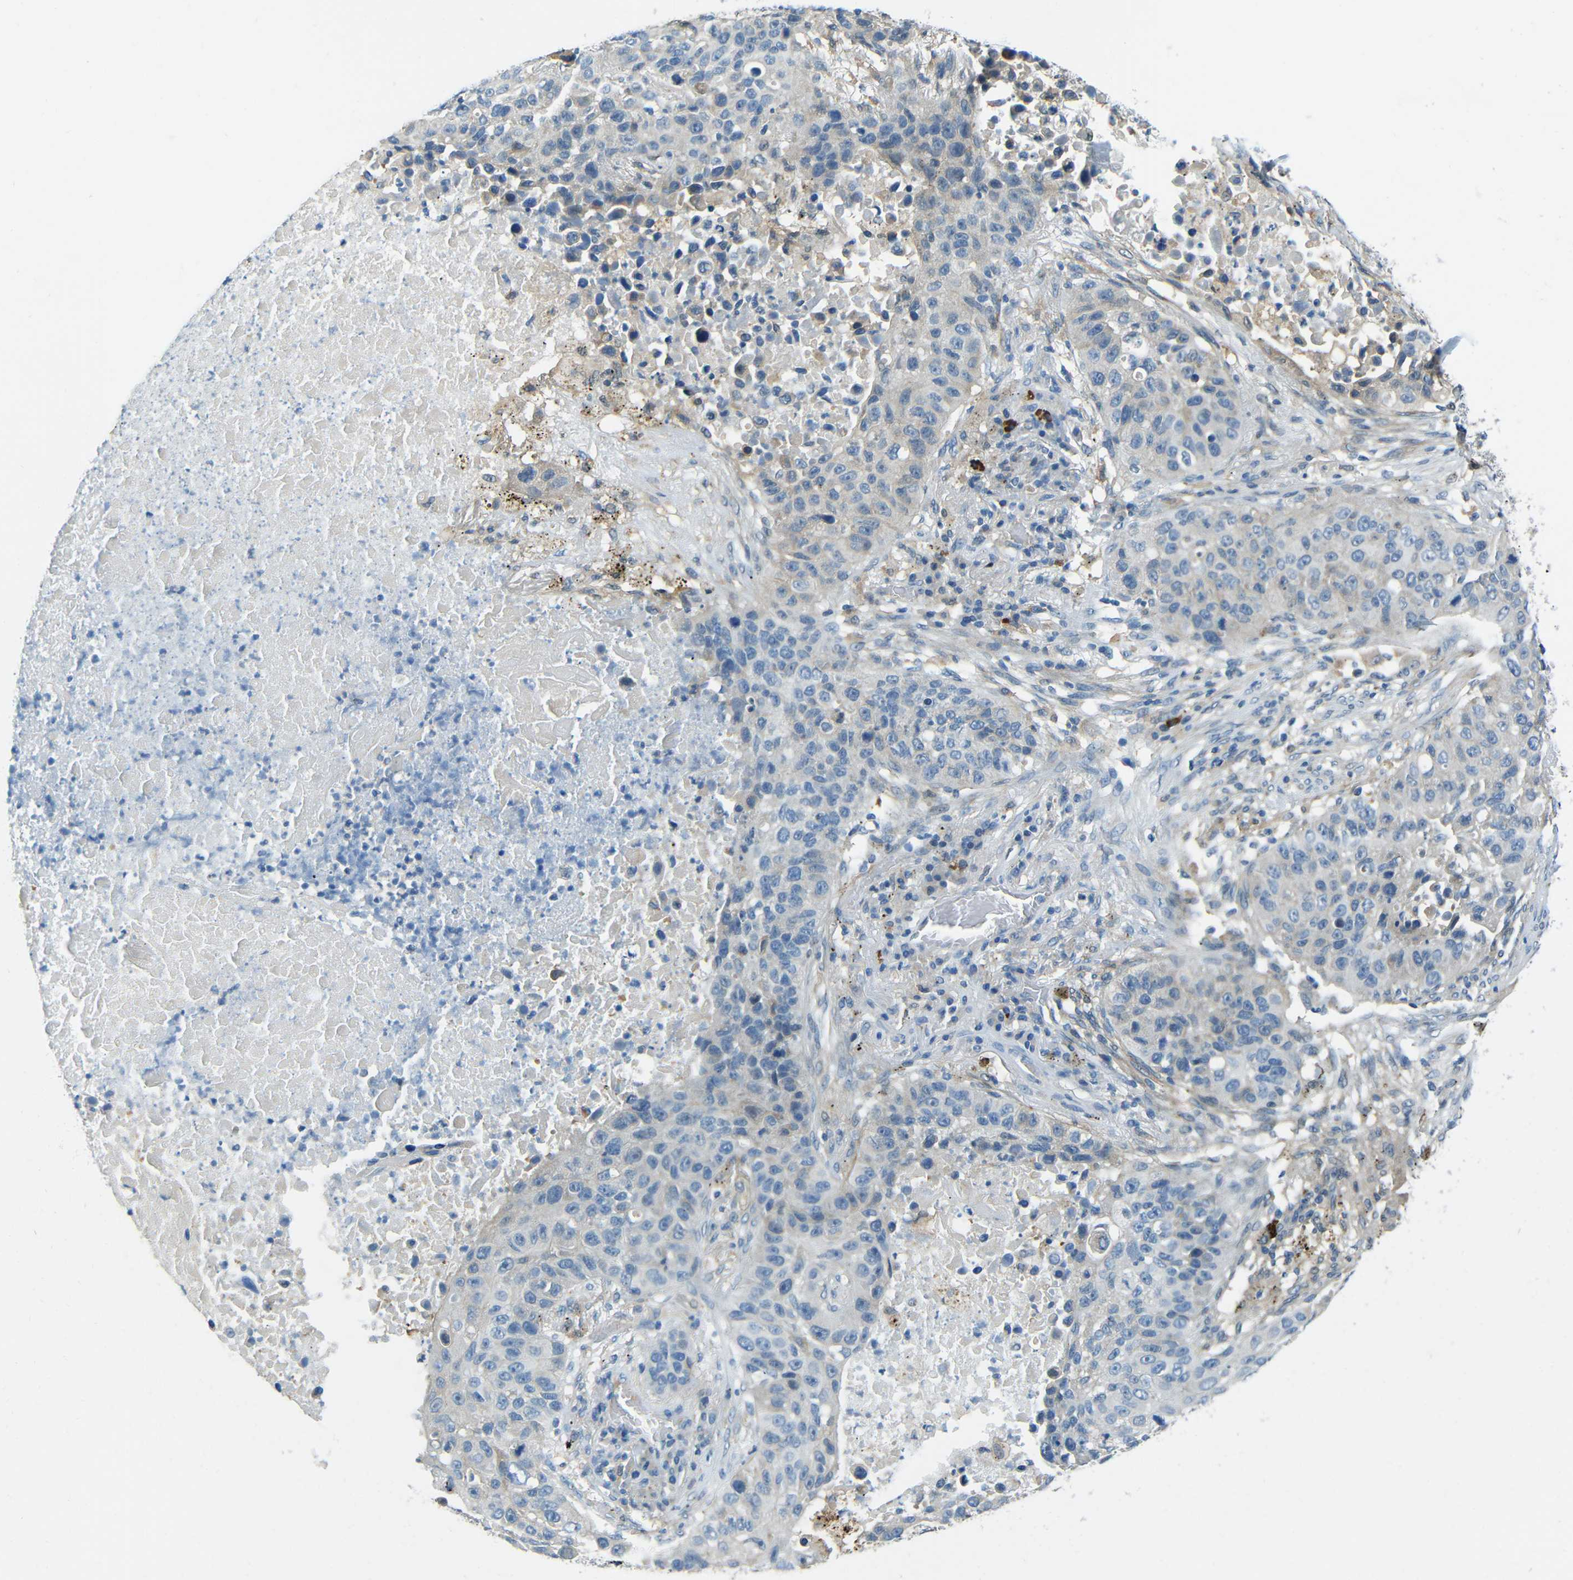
{"staining": {"intensity": "negative", "quantity": "none", "location": "none"}, "tissue": "lung cancer", "cell_type": "Tumor cells", "image_type": "cancer", "snomed": [{"axis": "morphology", "description": "Squamous cell carcinoma, NOS"}, {"axis": "topography", "description": "Lung"}], "caption": "IHC photomicrograph of neoplastic tissue: squamous cell carcinoma (lung) stained with DAB reveals no significant protein positivity in tumor cells.", "gene": "CYP26B1", "patient": {"sex": "male", "age": 57}}